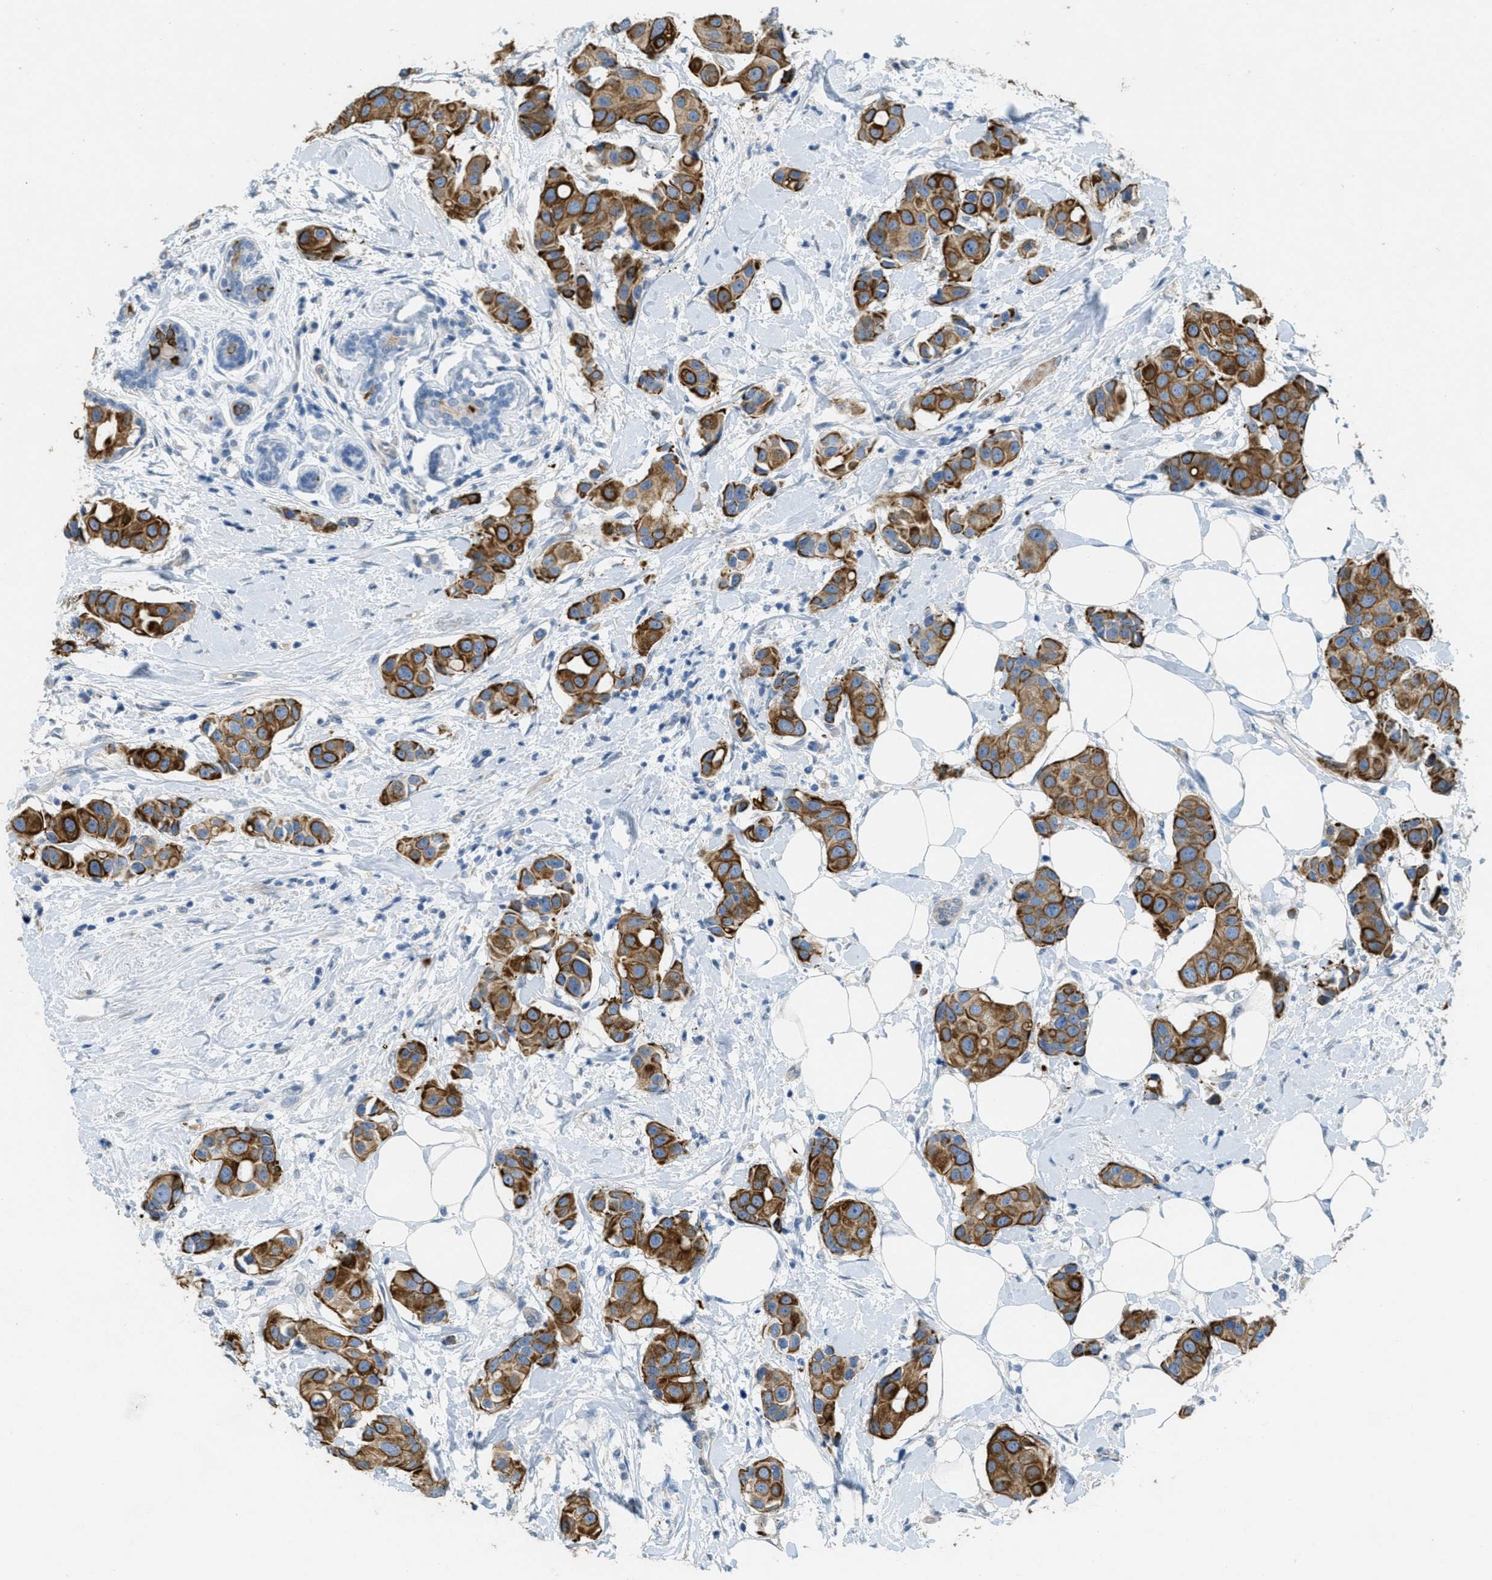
{"staining": {"intensity": "strong", "quantity": ">75%", "location": "cytoplasmic/membranous"}, "tissue": "breast cancer", "cell_type": "Tumor cells", "image_type": "cancer", "snomed": [{"axis": "morphology", "description": "Normal tissue, NOS"}, {"axis": "morphology", "description": "Duct carcinoma"}, {"axis": "topography", "description": "Breast"}], "caption": "Immunohistochemical staining of breast invasive ductal carcinoma demonstrates high levels of strong cytoplasmic/membranous protein staining in about >75% of tumor cells.", "gene": "MRS2", "patient": {"sex": "female", "age": 39}}